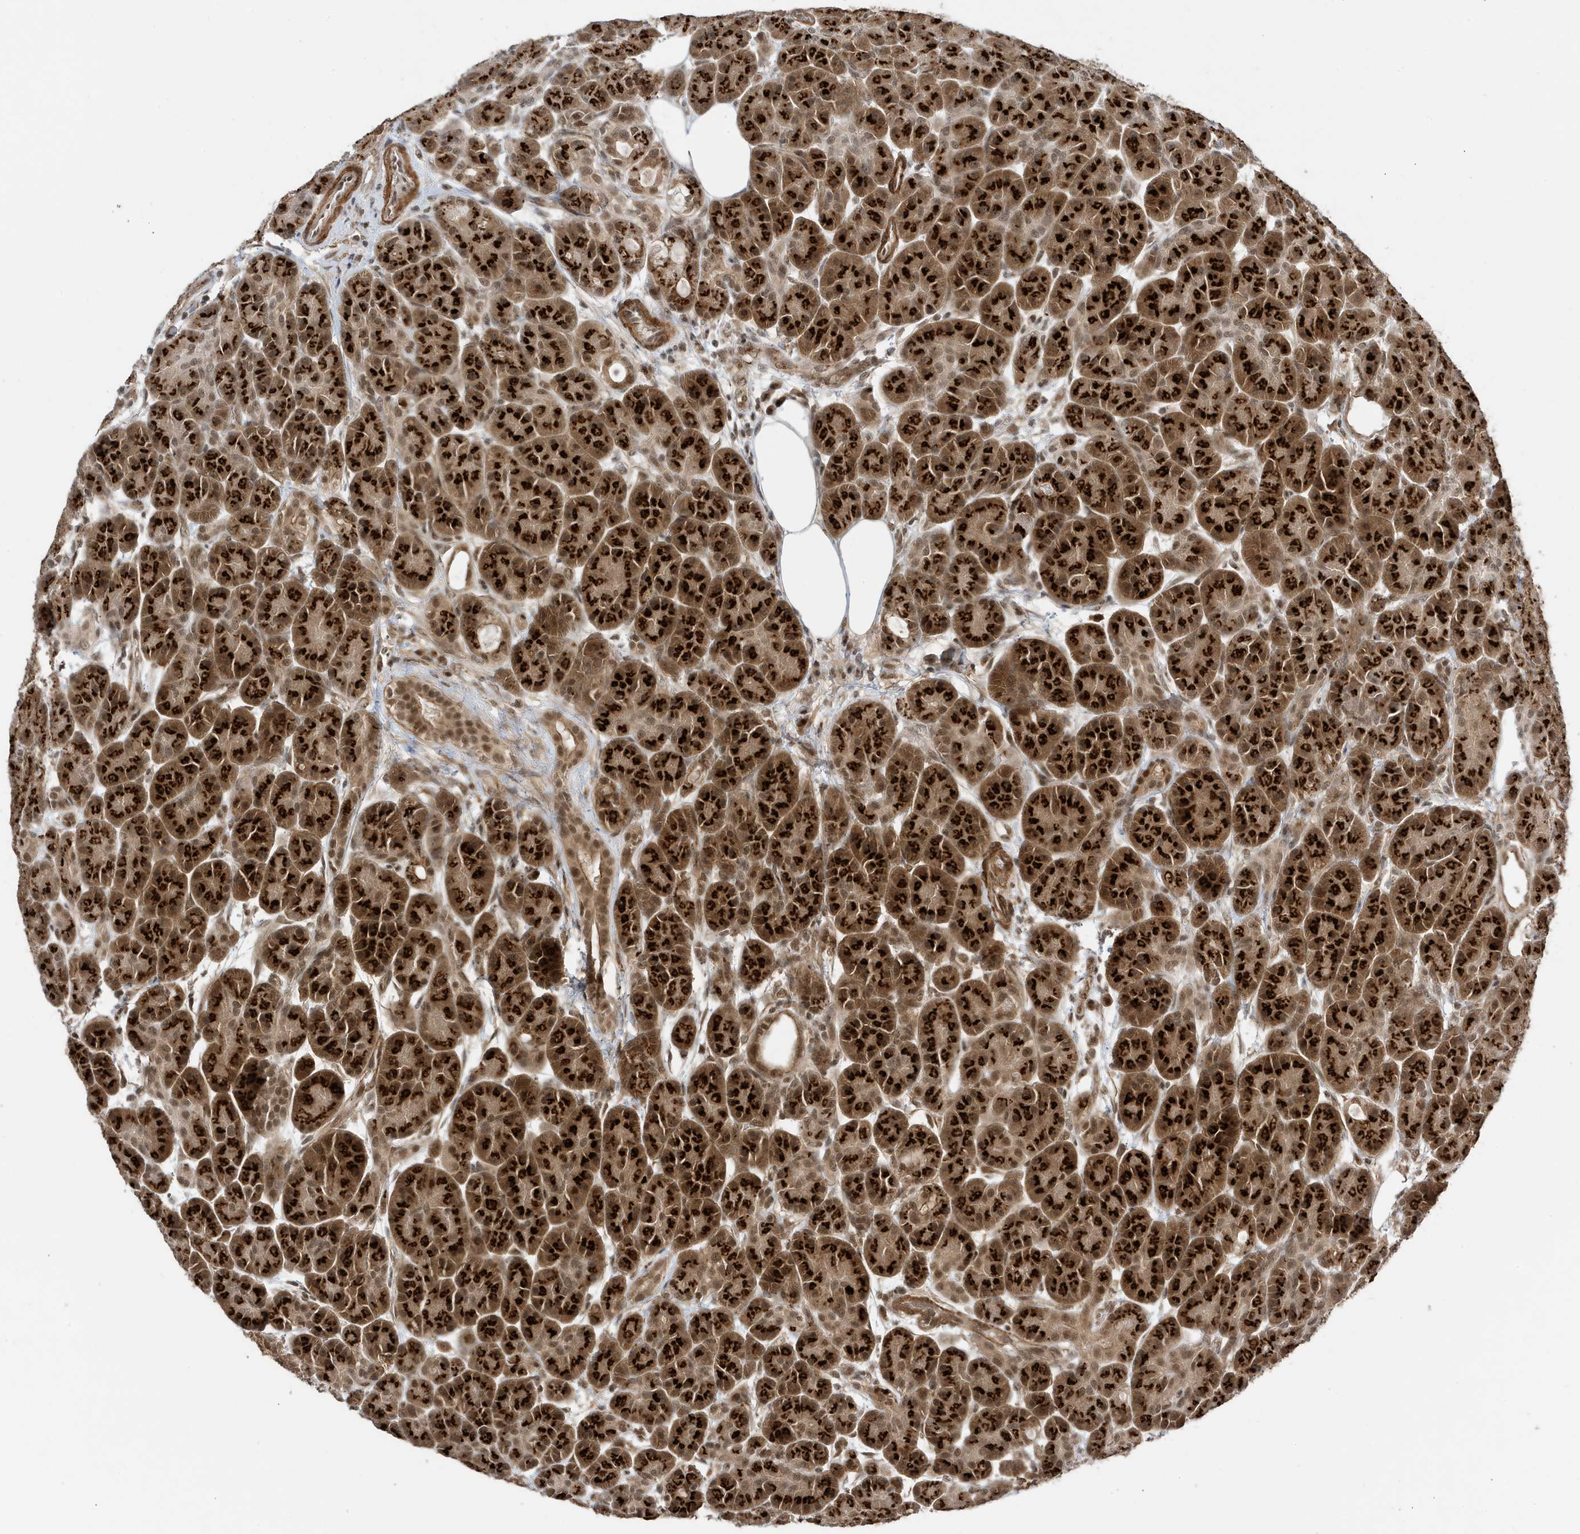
{"staining": {"intensity": "strong", "quantity": ">75%", "location": "cytoplasmic/membranous,nuclear"}, "tissue": "pancreas", "cell_type": "Exocrine glandular cells", "image_type": "normal", "snomed": [{"axis": "morphology", "description": "Normal tissue, NOS"}, {"axis": "topography", "description": "Pancreas"}], "caption": "Immunohistochemistry of benign pancreas demonstrates high levels of strong cytoplasmic/membranous,nuclear positivity in approximately >75% of exocrine glandular cells. The staining is performed using DAB (3,3'-diaminobenzidine) brown chromogen to label protein expression. The nuclei are counter-stained blue using hematoxylin.", "gene": "MAST3", "patient": {"sex": "male", "age": 63}}